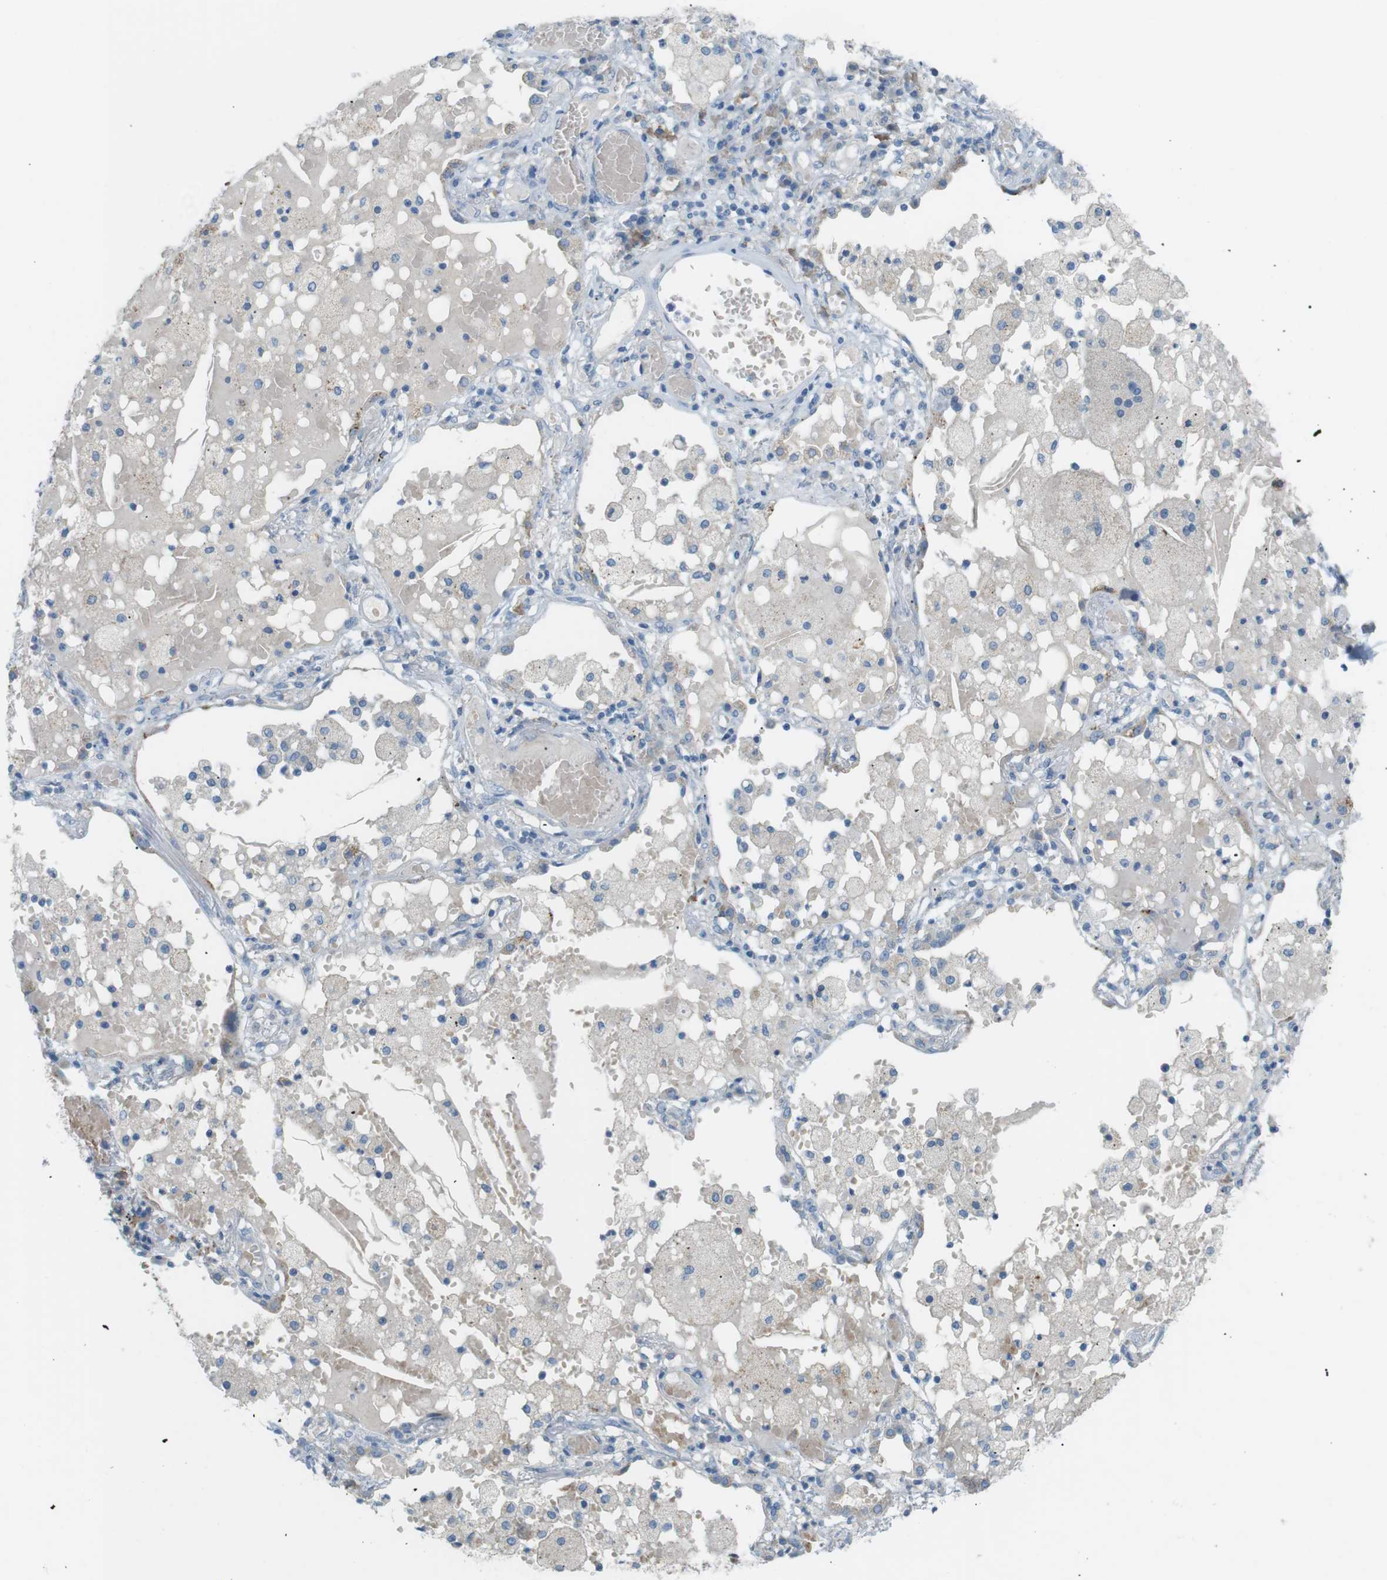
{"staining": {"intensity": "moderate", "quantity": "<25%", "location": "cytoplasmic/membranous"}, "tissue": "lung cancer", "cell_type": "Tumor cells", "image_type": "cancer", "snomed": [{"axis": "morphology", "description": "Squamous cell carcinoma, NOS"}, {"axis": "topography", "description": "Lung"}], "caption": "Human lung squamous cell carcinoma stained with a brown dye demonstrates moderate cytoplasmic/membranous positive positivity in about <25% of tumor cells.", "gene": "VAMP1", "patient": {"sex": "male", "age": 71}}